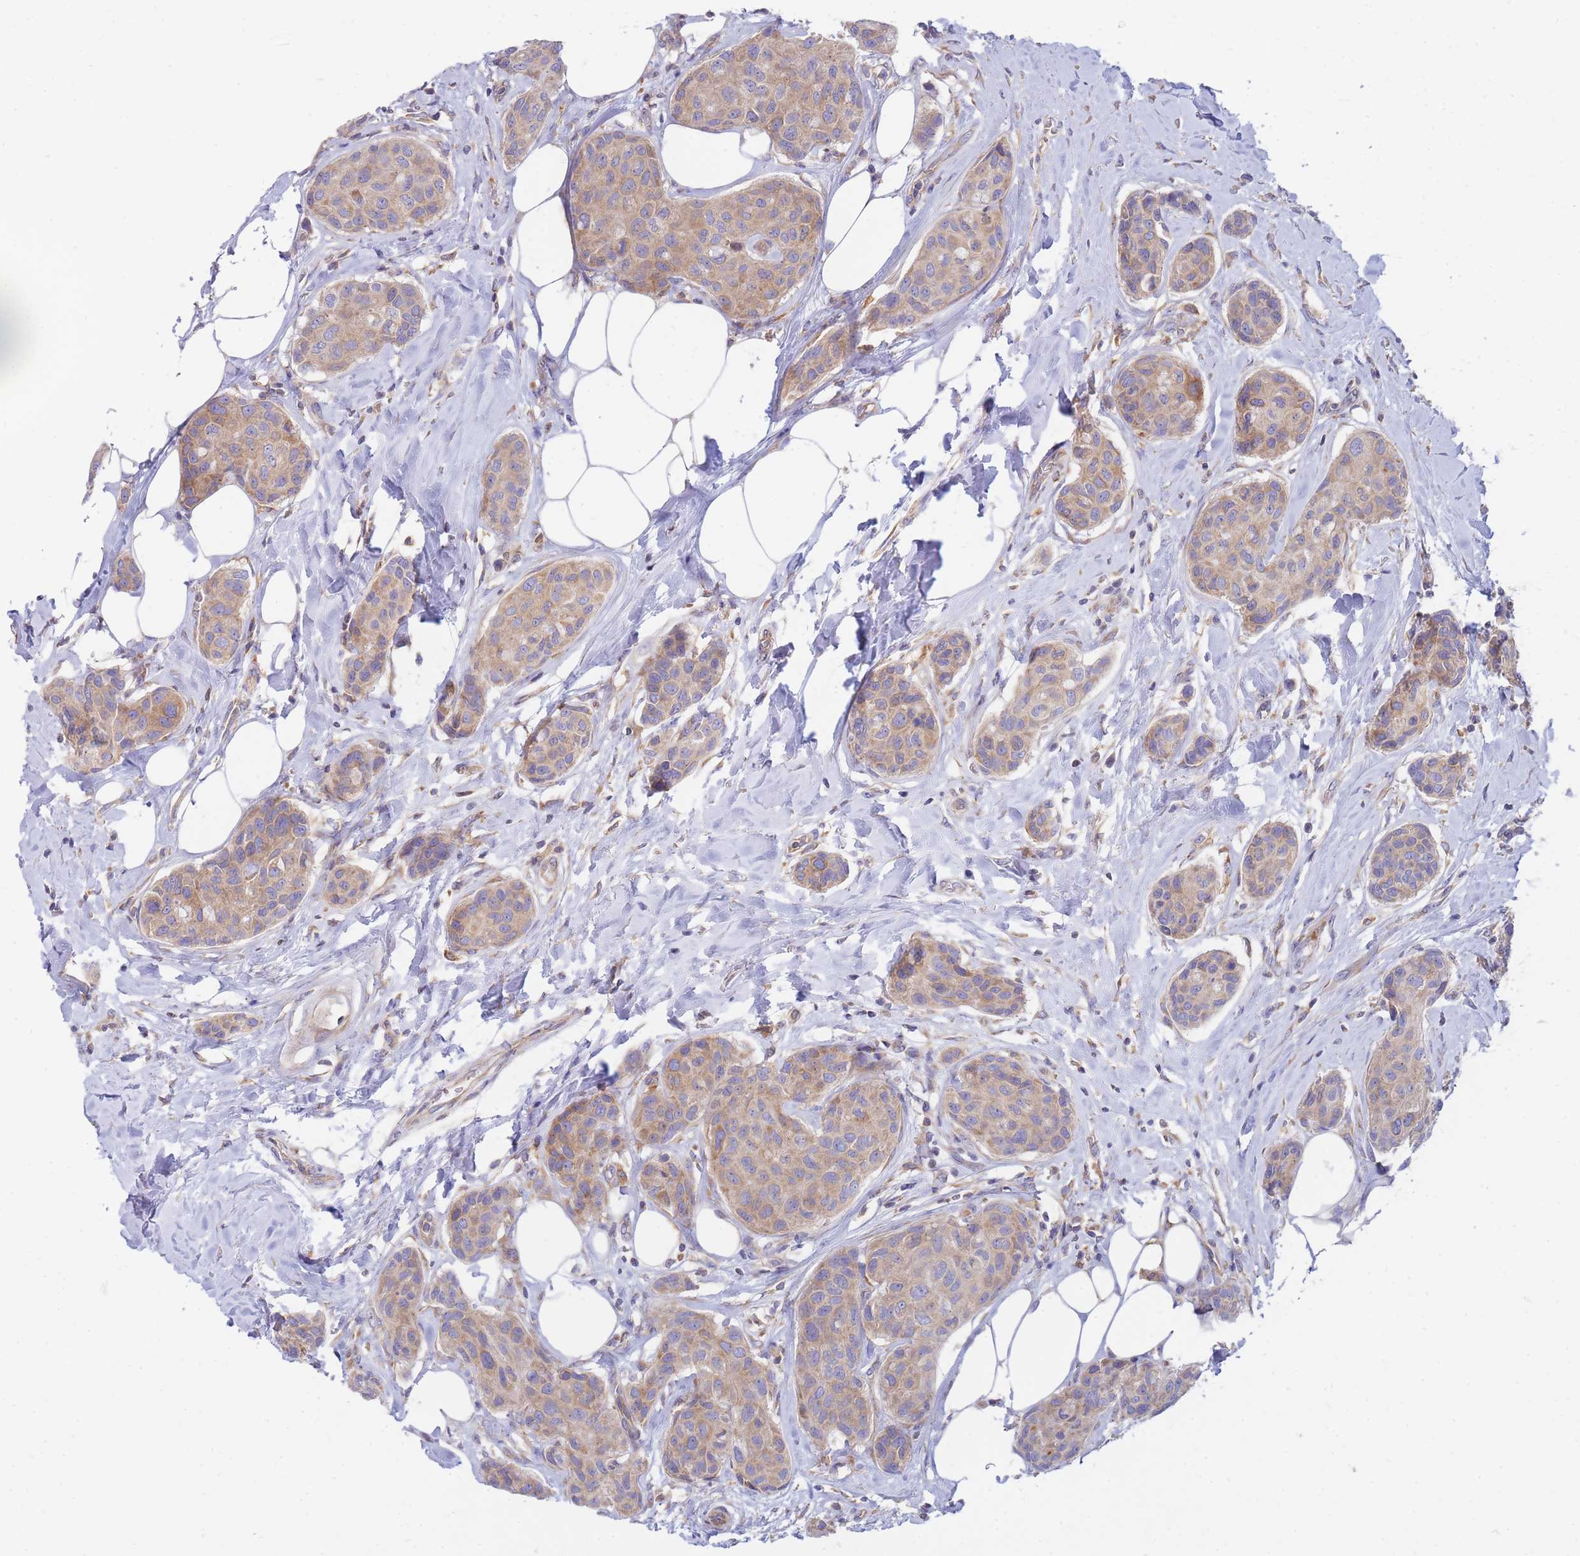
{"staining": {"intensity": "moderate", "quantity": "25%-75%", "location": "cytoplasmic/membranous"}, "tissue": "breast cancer", "cell_type": "Tumor cells", "image_type": "cancer", "snomed": [{"axis": "morphology", "description": "Duct carcinoma"}, {"axis": "topography", "description": "Breast"}, {"axis": "topography", "description": "Lymph node"}], "caption": "Brown immunohistochemical staining in invasive ductal carcinoma (breast) reveals moderate cytoplasmic/membranous expression in approximately 25%-75% of tumor cells.", "gene": "SH2B2", "patient": {"sex": "female", "age": 80}}